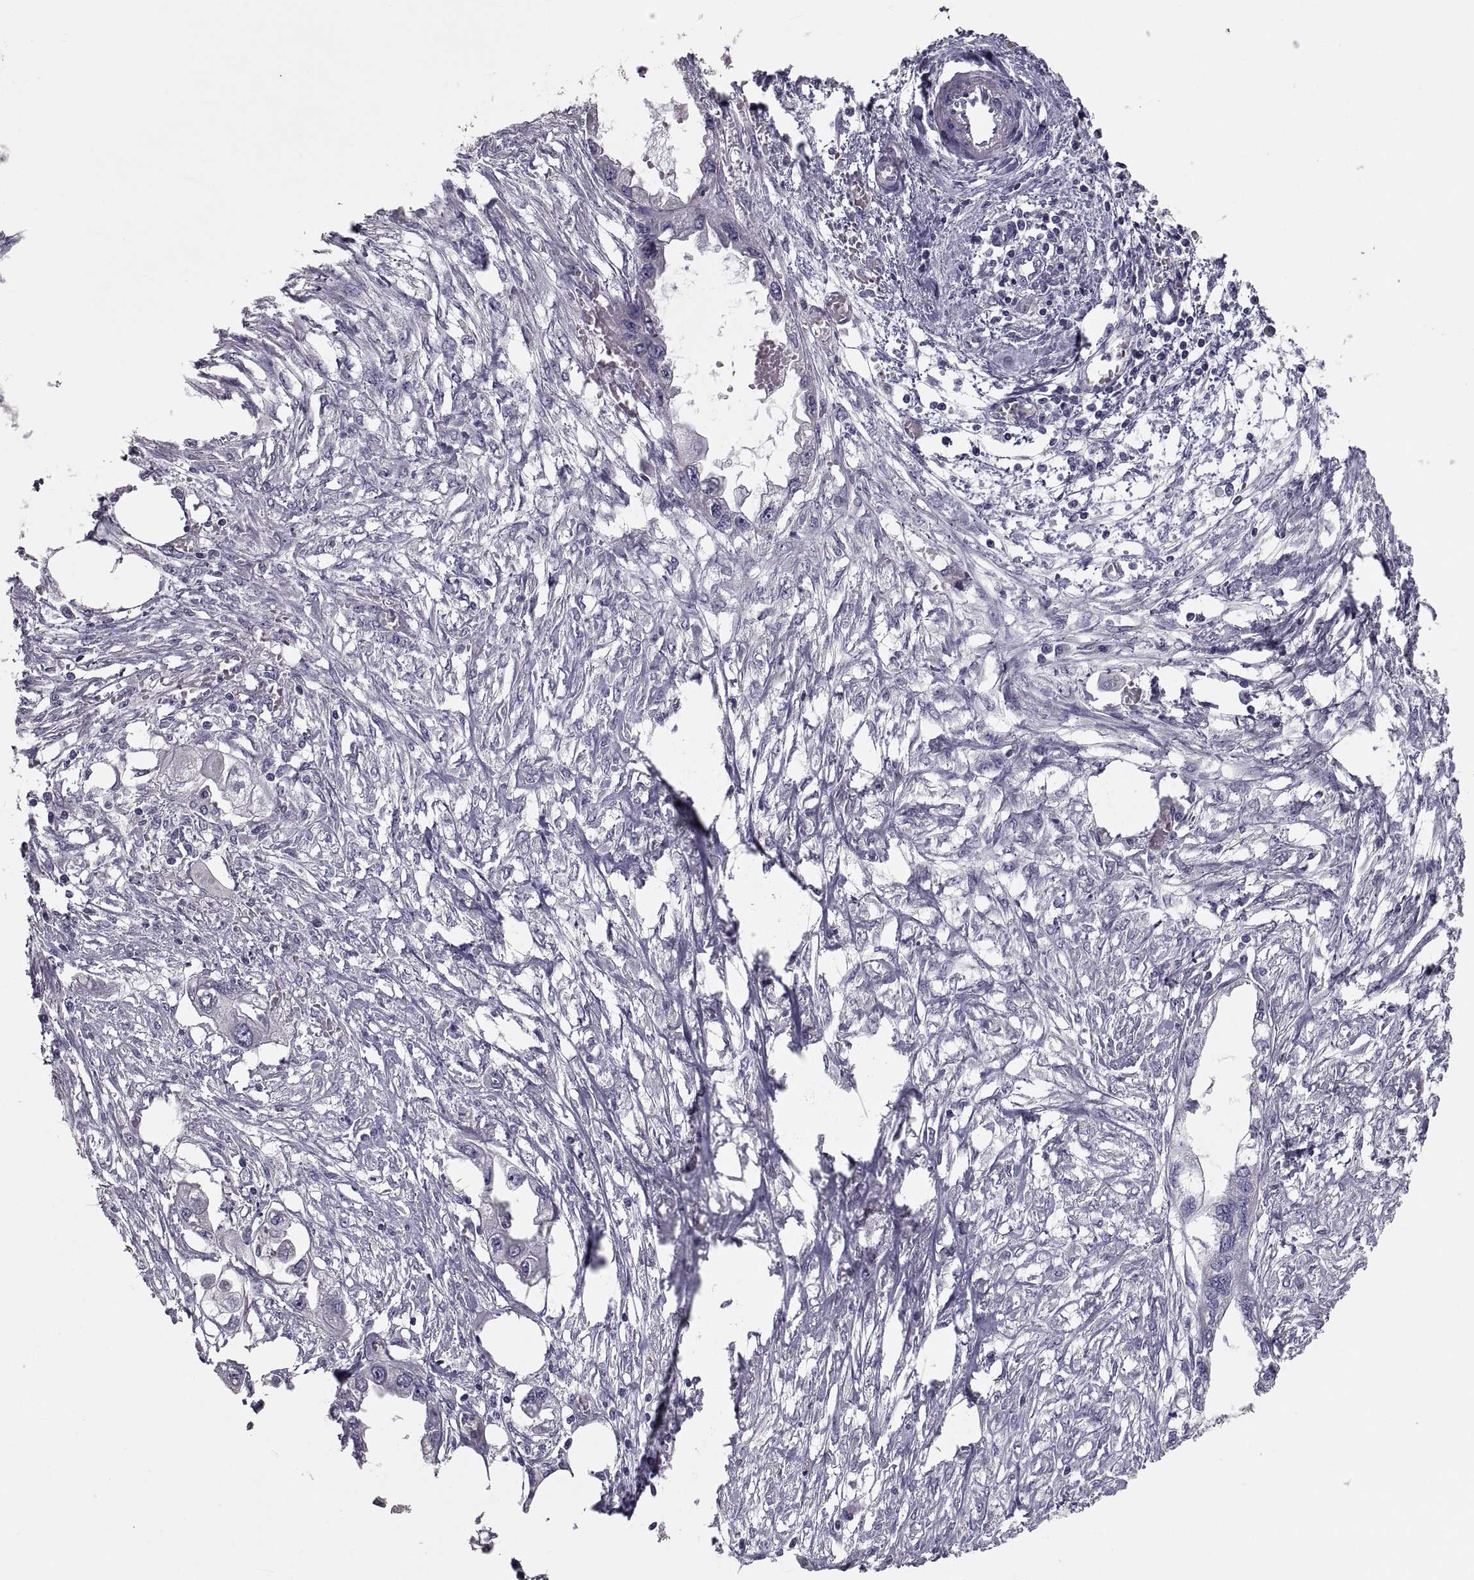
{"staining": {"intensity": "negative", "quantity": "none", "location": "none"}, "tissue": "endometrial cancer", "cell_type": "Tumor cells", "image_type": "cancer", "snomed": [{"axis": "morphology", "description": "Adenocarcinoma, NOS"}, {"axis": "morphology", "description": "Adenocarcinoma, metastatic, NOS"}, {"axis": "topography", "description": "Adipose tissue"}, {"axis": "topography", "description": "Endometrium"}], "caption": "Immunohistochemistry histopathology image of neoplastic tissue: human endometrial cancer (metastatic adenocarcinoma) stained with DAB (3,3'-diaminobenzidine) demonstrates no significant protein expression in tumor cells.", "gene": "PDZRN4", "patient": {"sex": "female", "age": 67}}